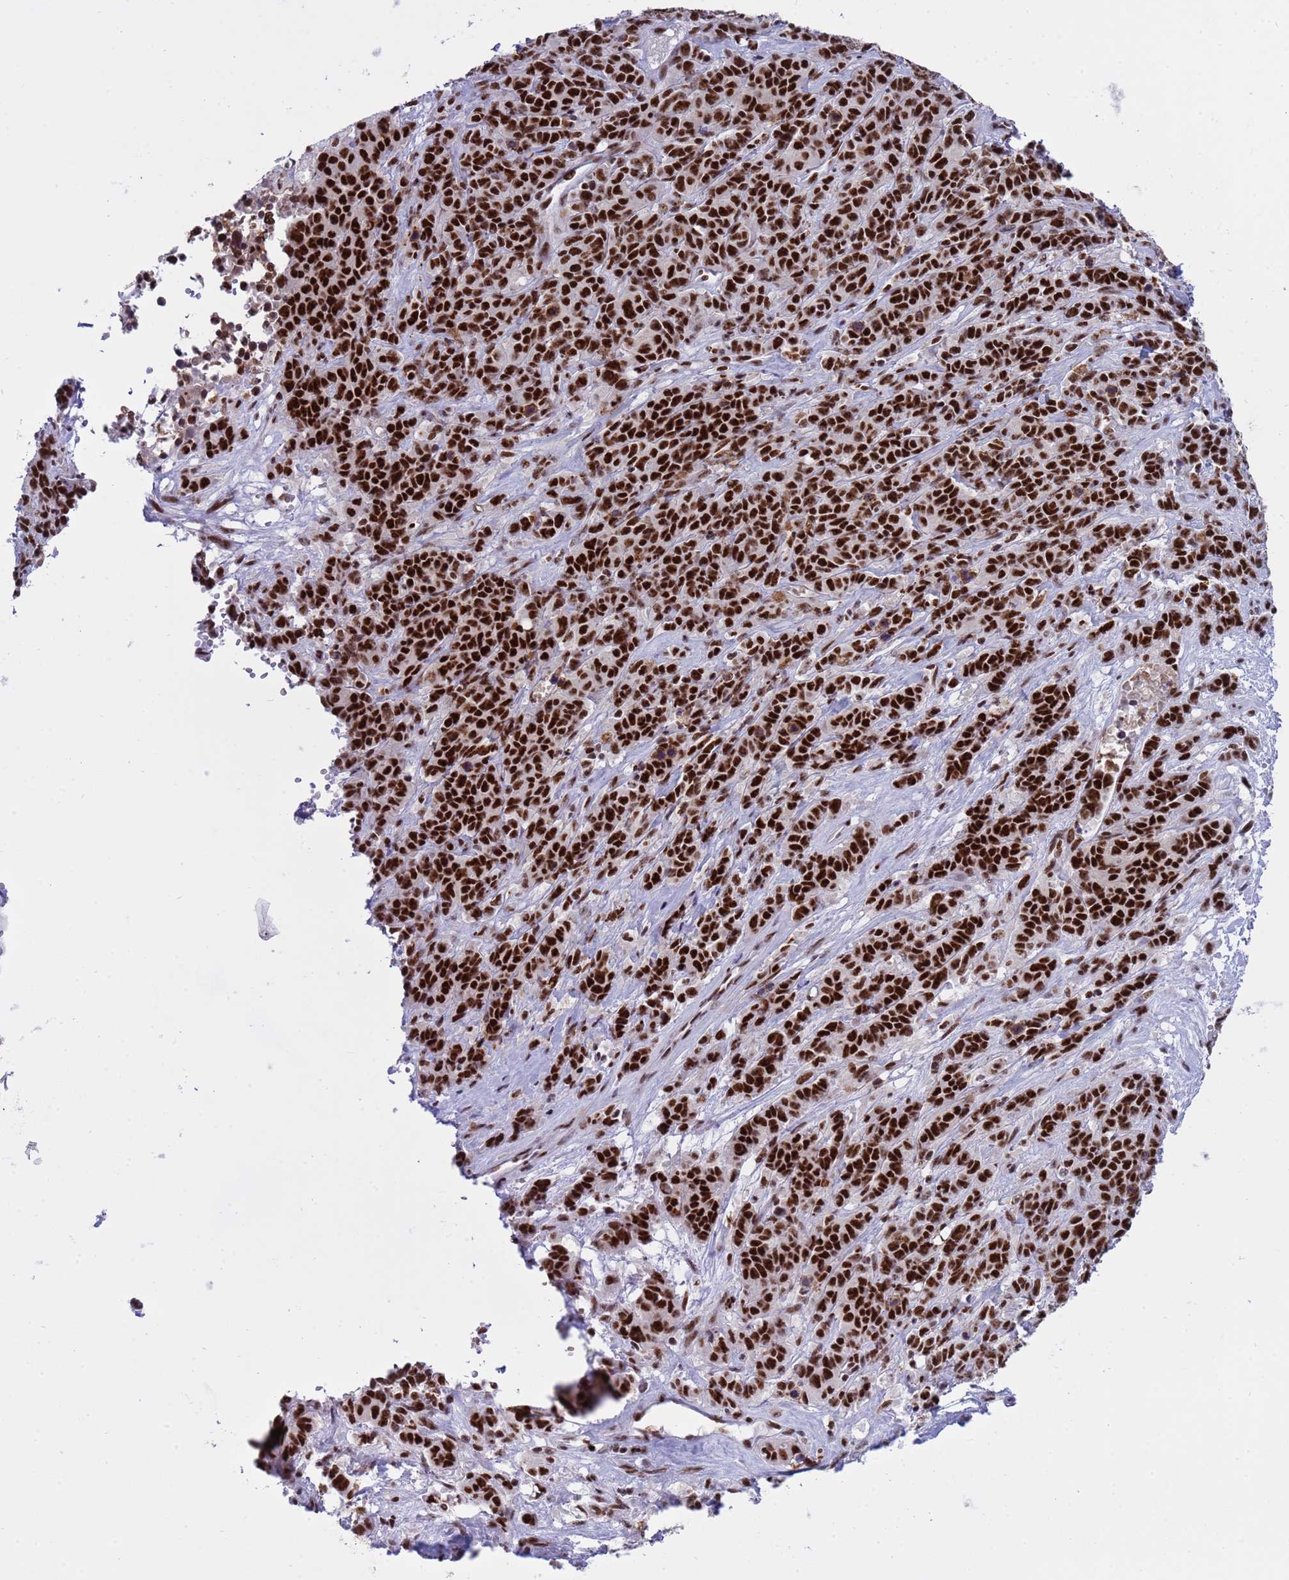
{"staining": {"intensity": "strong", "quantity": ">75%", "location": "nuclear"}, "tissue": "cervical cancer", "cell_type": "Tumor cells", "image_type": "cancer", "snomed": [{"axis": "morphology", "description": "Squamous cell carcinoma, NOS"}, {"axis": "topography", "description": "Cervix"}], "caption": "Protein expression by immunohistochemistry displays strong nuclear positivity in approximately >75% of tumor cells in cervical cancer (squamous cell carcinoma).", "gene": "THOC2", "patient": {"sex": "female", "age": 60}}